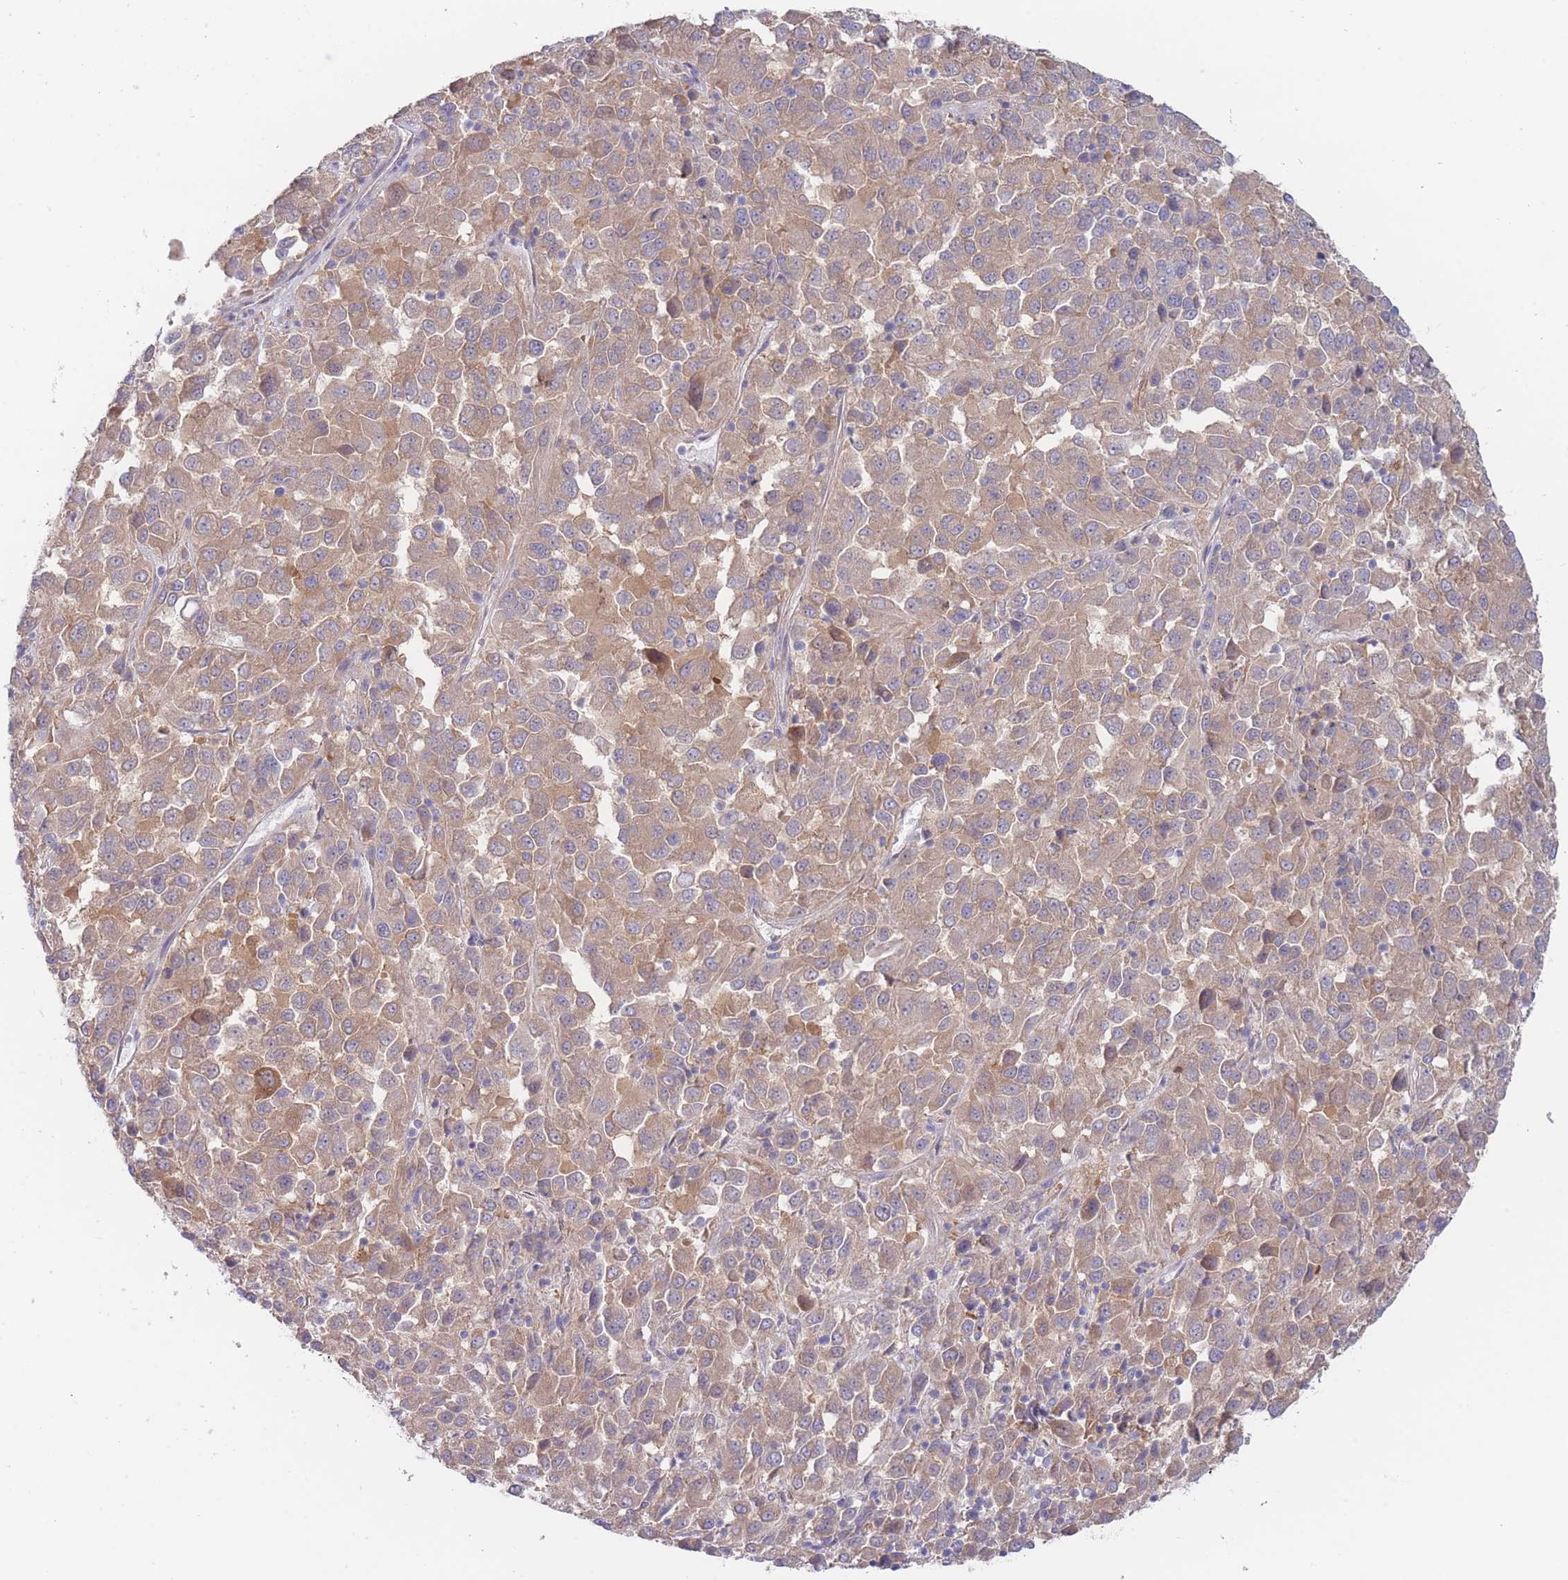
{"staining": {"intensity": "moderate", "quantity": ">75%", "location": "cytoplasmic/membranous"}, "tissue": "melanoma", "cell_type": "Tumor cells", "image_type": "cancer", "snomed": [{"axis": "morphology", "description": "Malignant melanoma, Metastatic site"}, {"axis": "topography", "description": "Lung"}], "caption": "DAB immunohistochemical staining of malignant melanoma (metastatic site) shows moderate cytoplasmic/membranous protein expression in approximately >75% of tumor cells.", "gene": "ZNF281", "patient": {"sex": "male", "age": 64}}